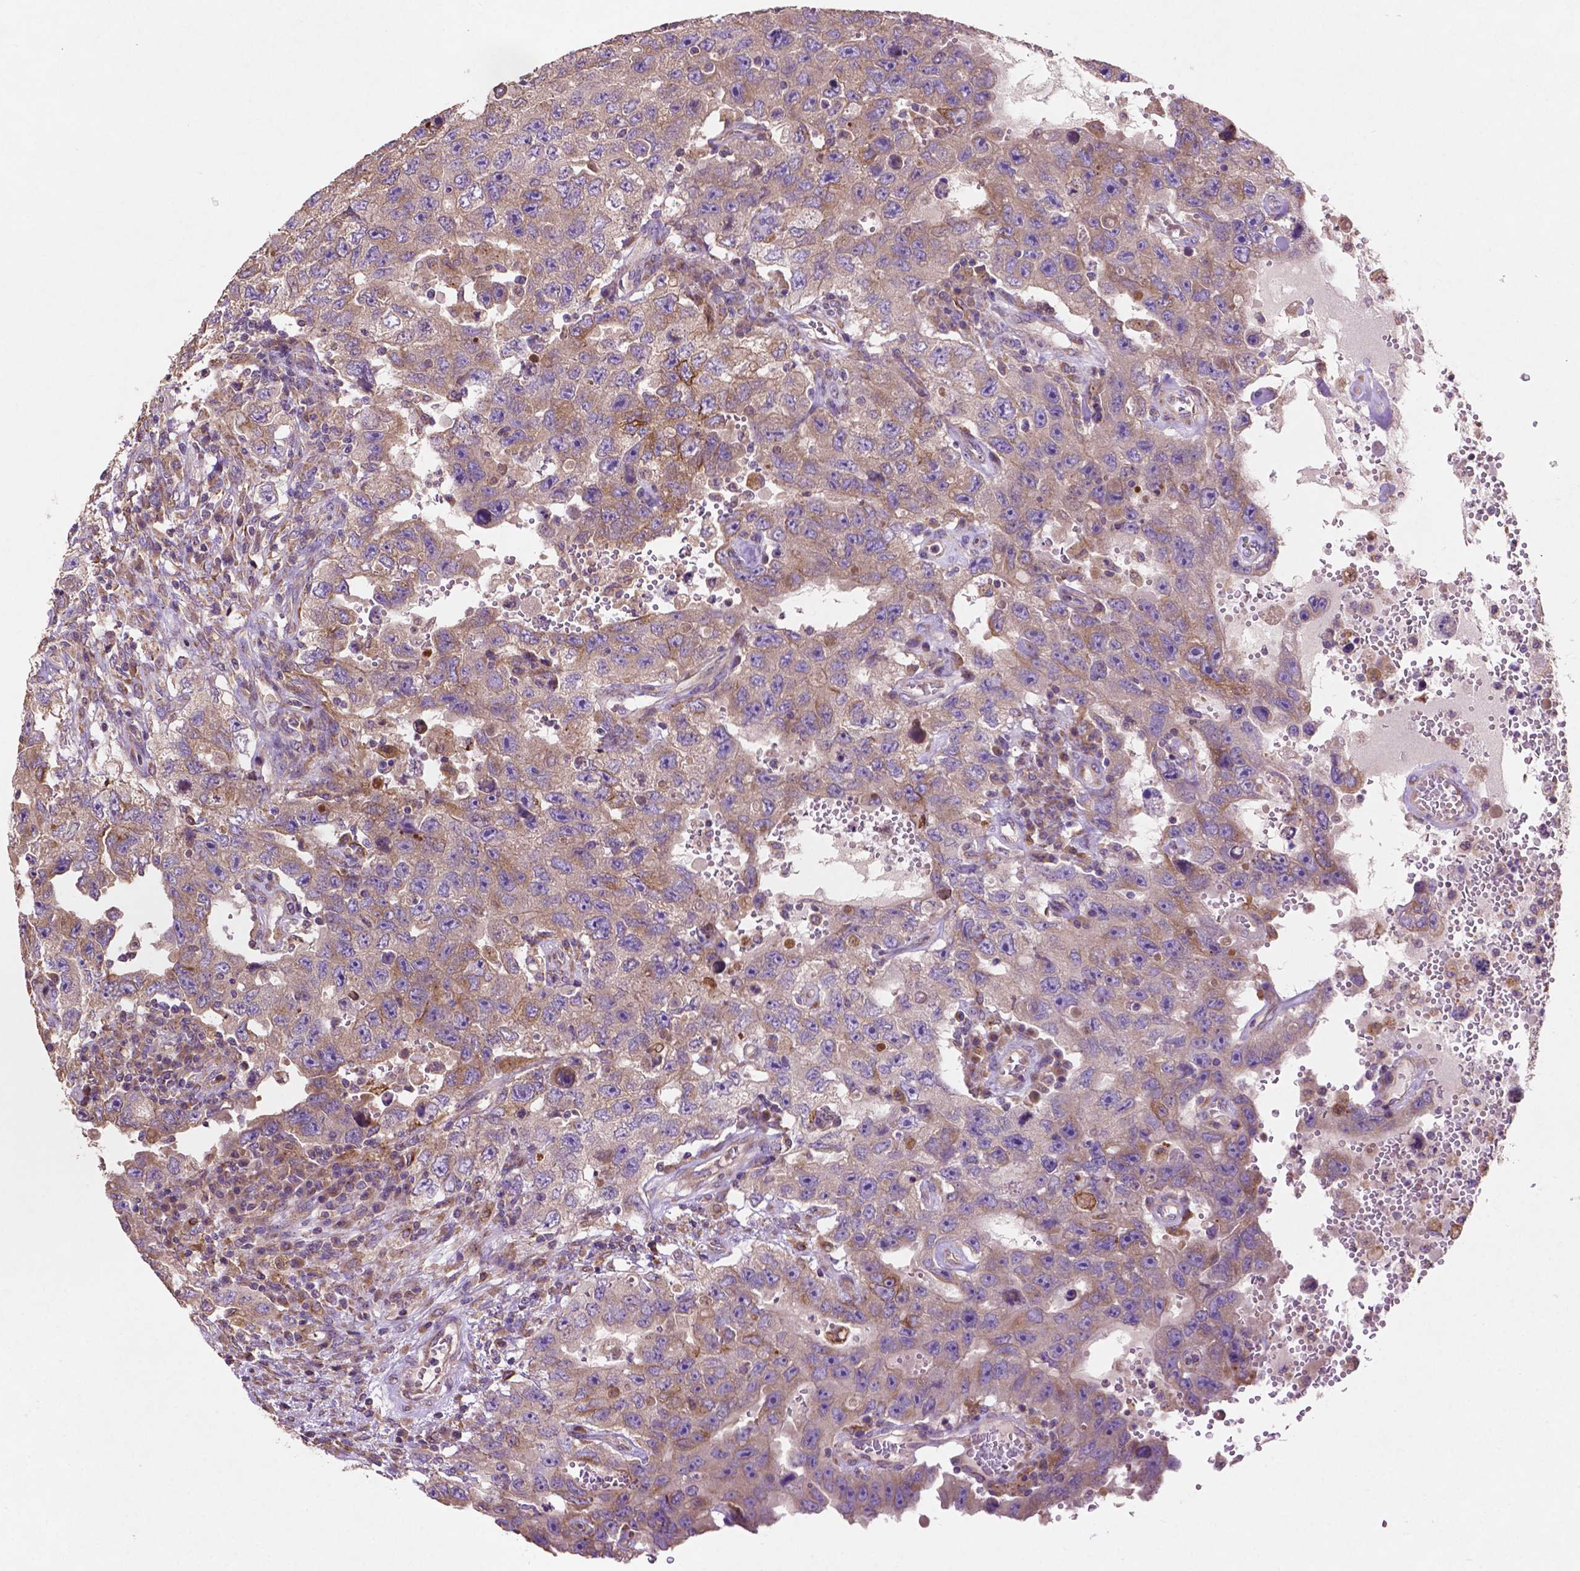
{"staining": {"intensity": "moderate", "quantity": "<25%", "location": "cytoplasmic/membranous"}, "tissue": "testis cancer", "cell_type": "Tumor cells", "image_type": "cancer", "snomed": [{"axis": "morphology", "description": "Carcinoma, Embryonal, NOS"}, {"axis": "topography", "description": "Testis"}], "caption": "Immunohistochemical staining of human testis cancer displays moderate cytoplasmic/membranous protein positivity in about <25% of tumor cells.", "gene": "MBTPS1", "patient": {"sex": "male", "age": 26}}